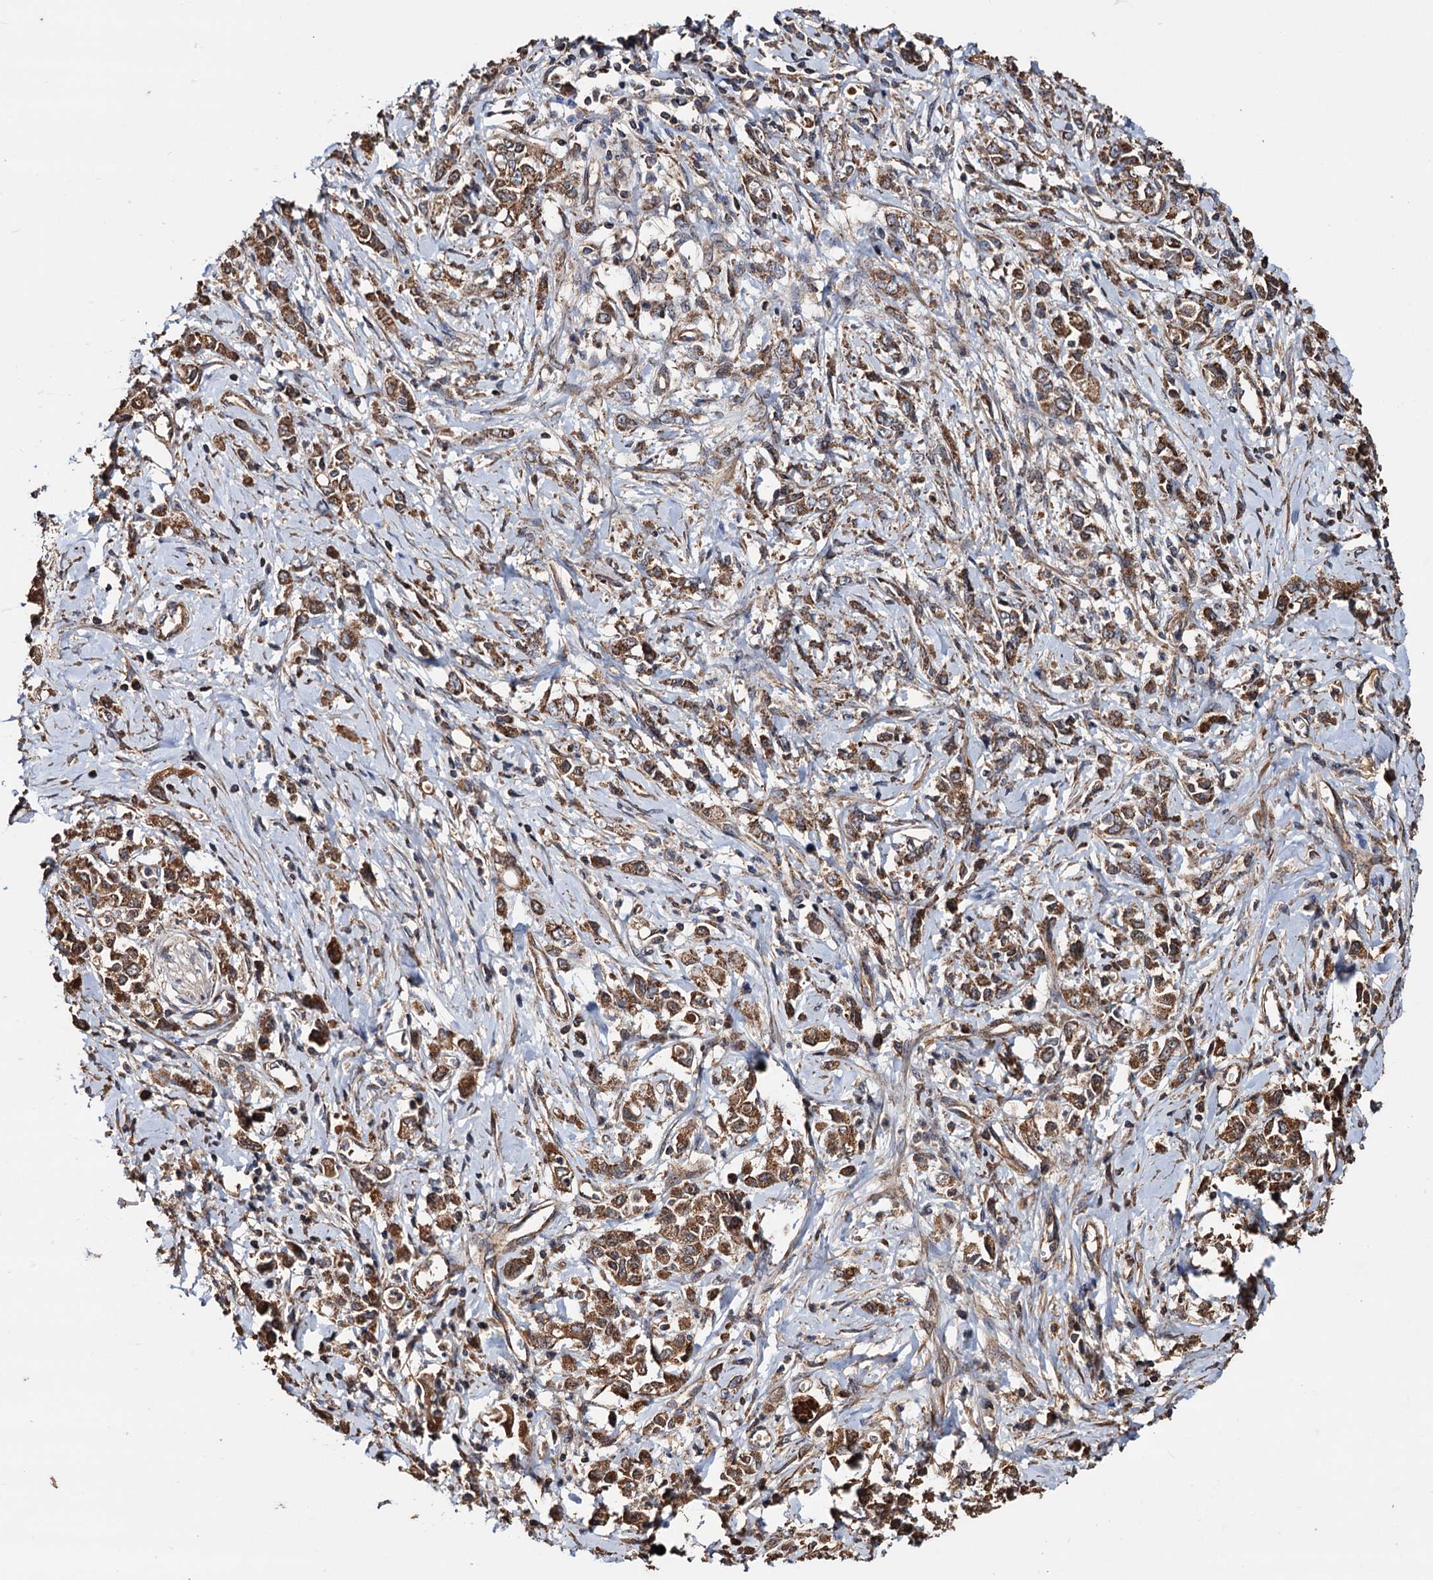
{"staining": {"intensity": "moderate", "quantity": ">75%", "location": "cytoplasmic/membranous"}, "tissue": "stomach cancer", "cell_type": "Tumor cells", "image_type": "cancer", "snomed": [{"axis": "morphology", "description": "Adenocarcinoma, NOS"}, {"axis": "topography", "description": "Stomach"}], "caption": "Brown immunohistochemical staining in stomach adenocarcinoma demonstrates moderate cytoplasmic/membranous staining in about >75% of tumor cells. The protein of interest is shown in brown color, while the nuclei are stained blue.", "gene": "MRPL42", "patient": {"sex": "female", "age": 76}}